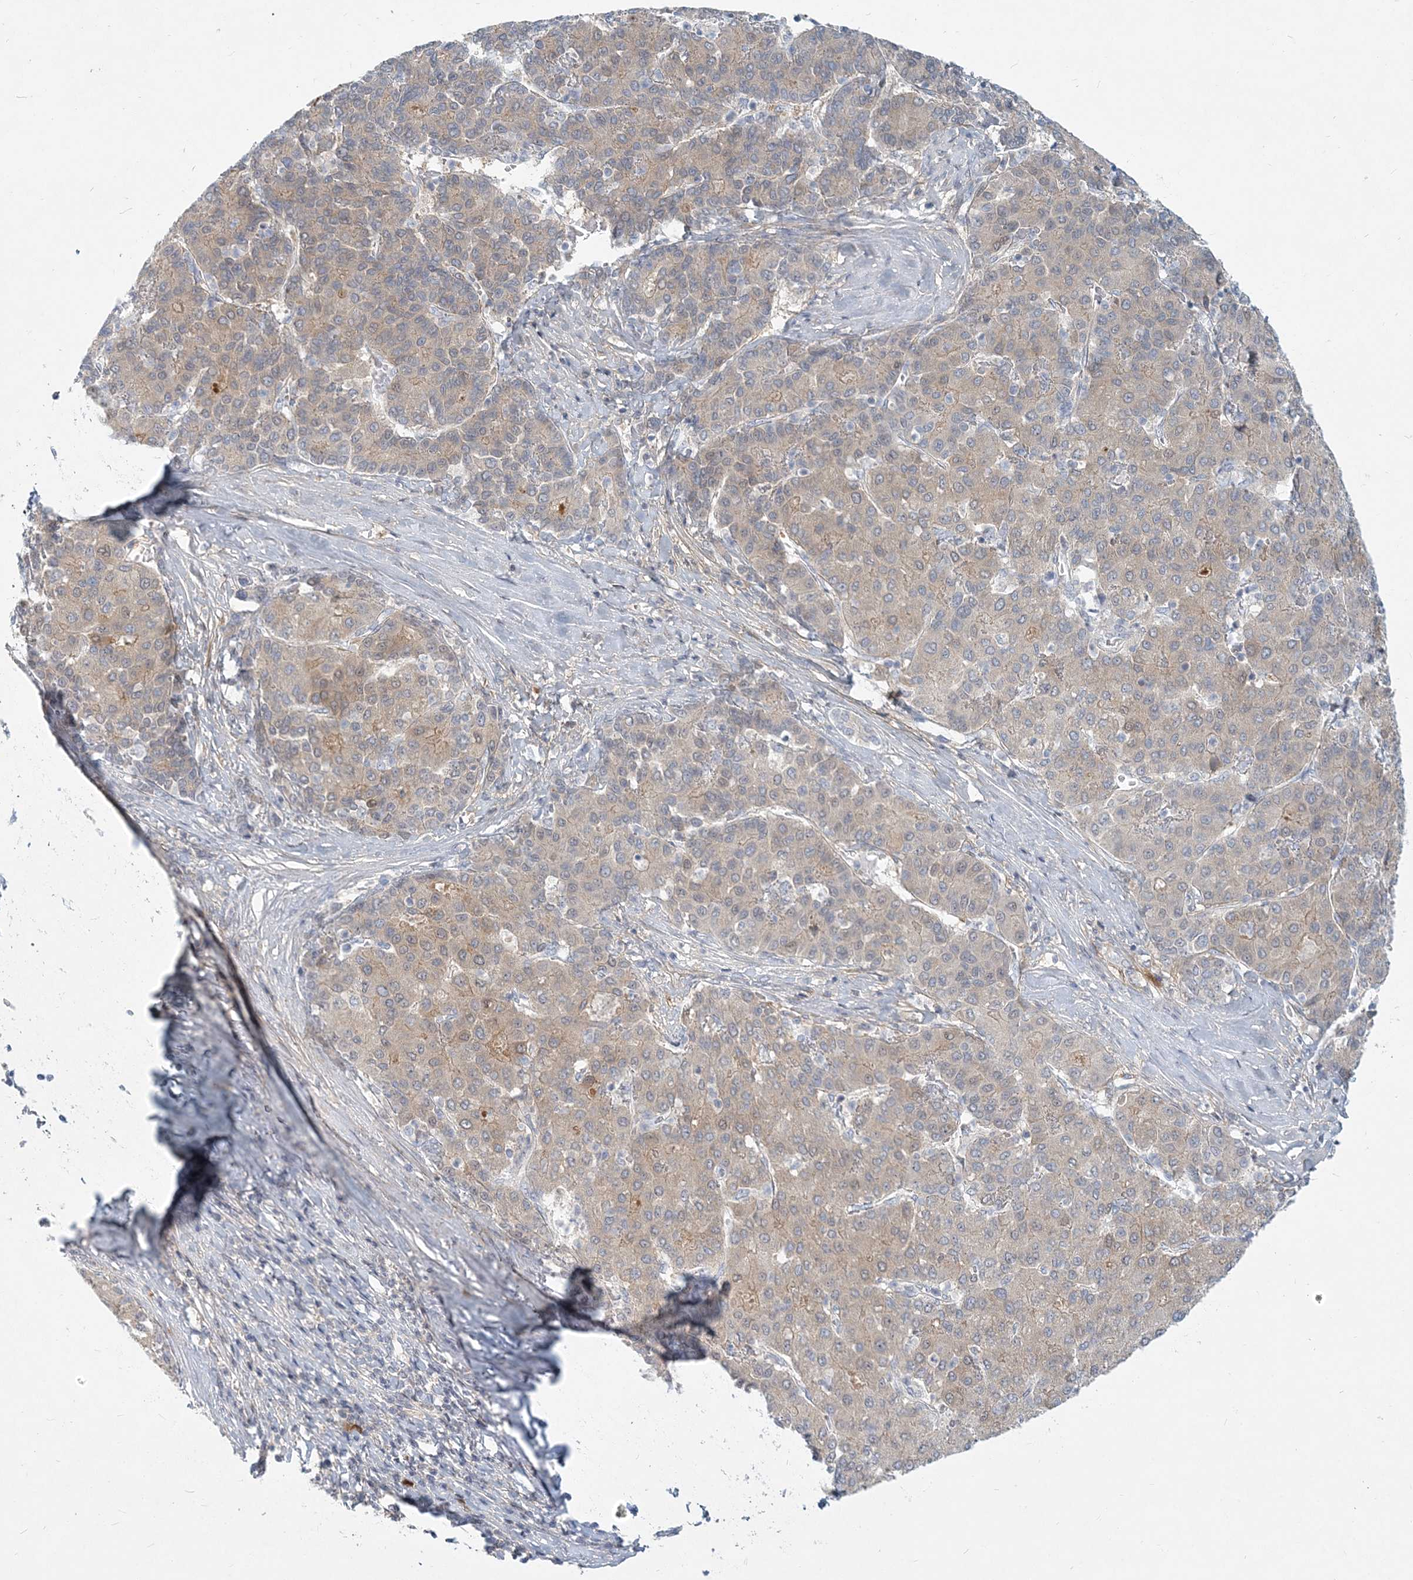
{"staining": {"intensity": "moderate", "quantity": "<25%", "location": "cytoplasmic/membranous"}, "tissue": "liver cancer", "cell_type": "Tumor cells", "image_type": "cancer", "snomed": [{"axis": "morphology", "description": "Carcinoma, Hepatocellular, NOS"}, {"axis": "topography", "description": "Liver"}], "caption": "Human liver hepatocellular carcinoma stained with a protein marker displays moderate staining in tumor cells.", "gene": "GMPPA", "patient": {"sex": "male", "age": 65}}